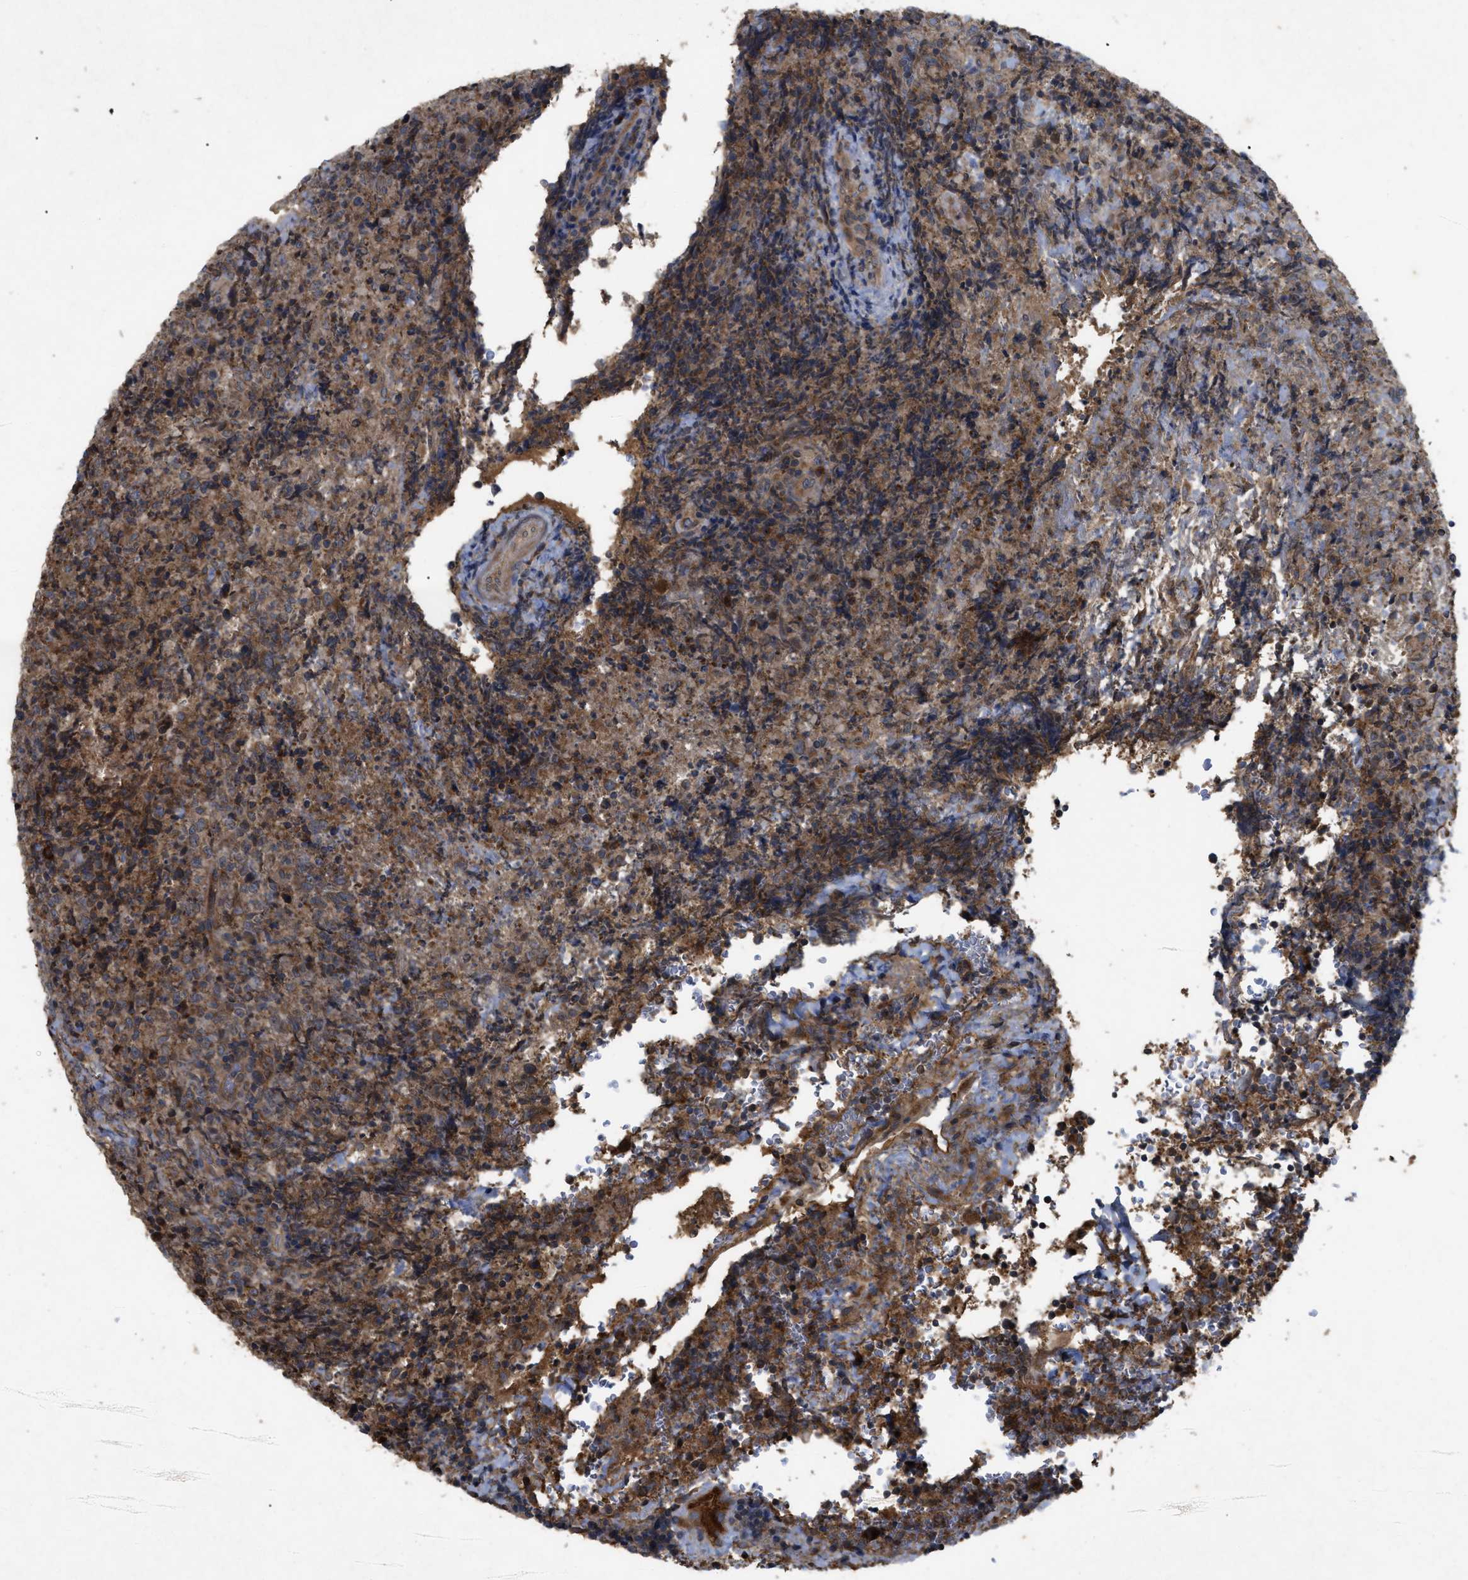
{"staining": {"intensity": "moderate", "quantity": ">75%", "location": "cytoplasmic/membranous"}, "tissue": "lymphoma", "cell_type": "Tumor cells", "image_type": "cancer", "snomed": [{"axis": "morphology", "description": "Malignant lymphoma, non-Hodgkin's type, High grade"}, {"axis": "topography", "description": "Tonsil"}], "caption": "Protein staining of high-grade malignant lymphoma, non-Hodgkin's type tissue demonstrates moderate cytoplasmic/membranous expression in approximately >75% of tumor cells. Using DAB (brown) and hematoxylin (blue) stains, captured at high magnification using brightfield microscopy.", "gene": "RAB2A", "patient": {"sex": "female", "age": 36}}